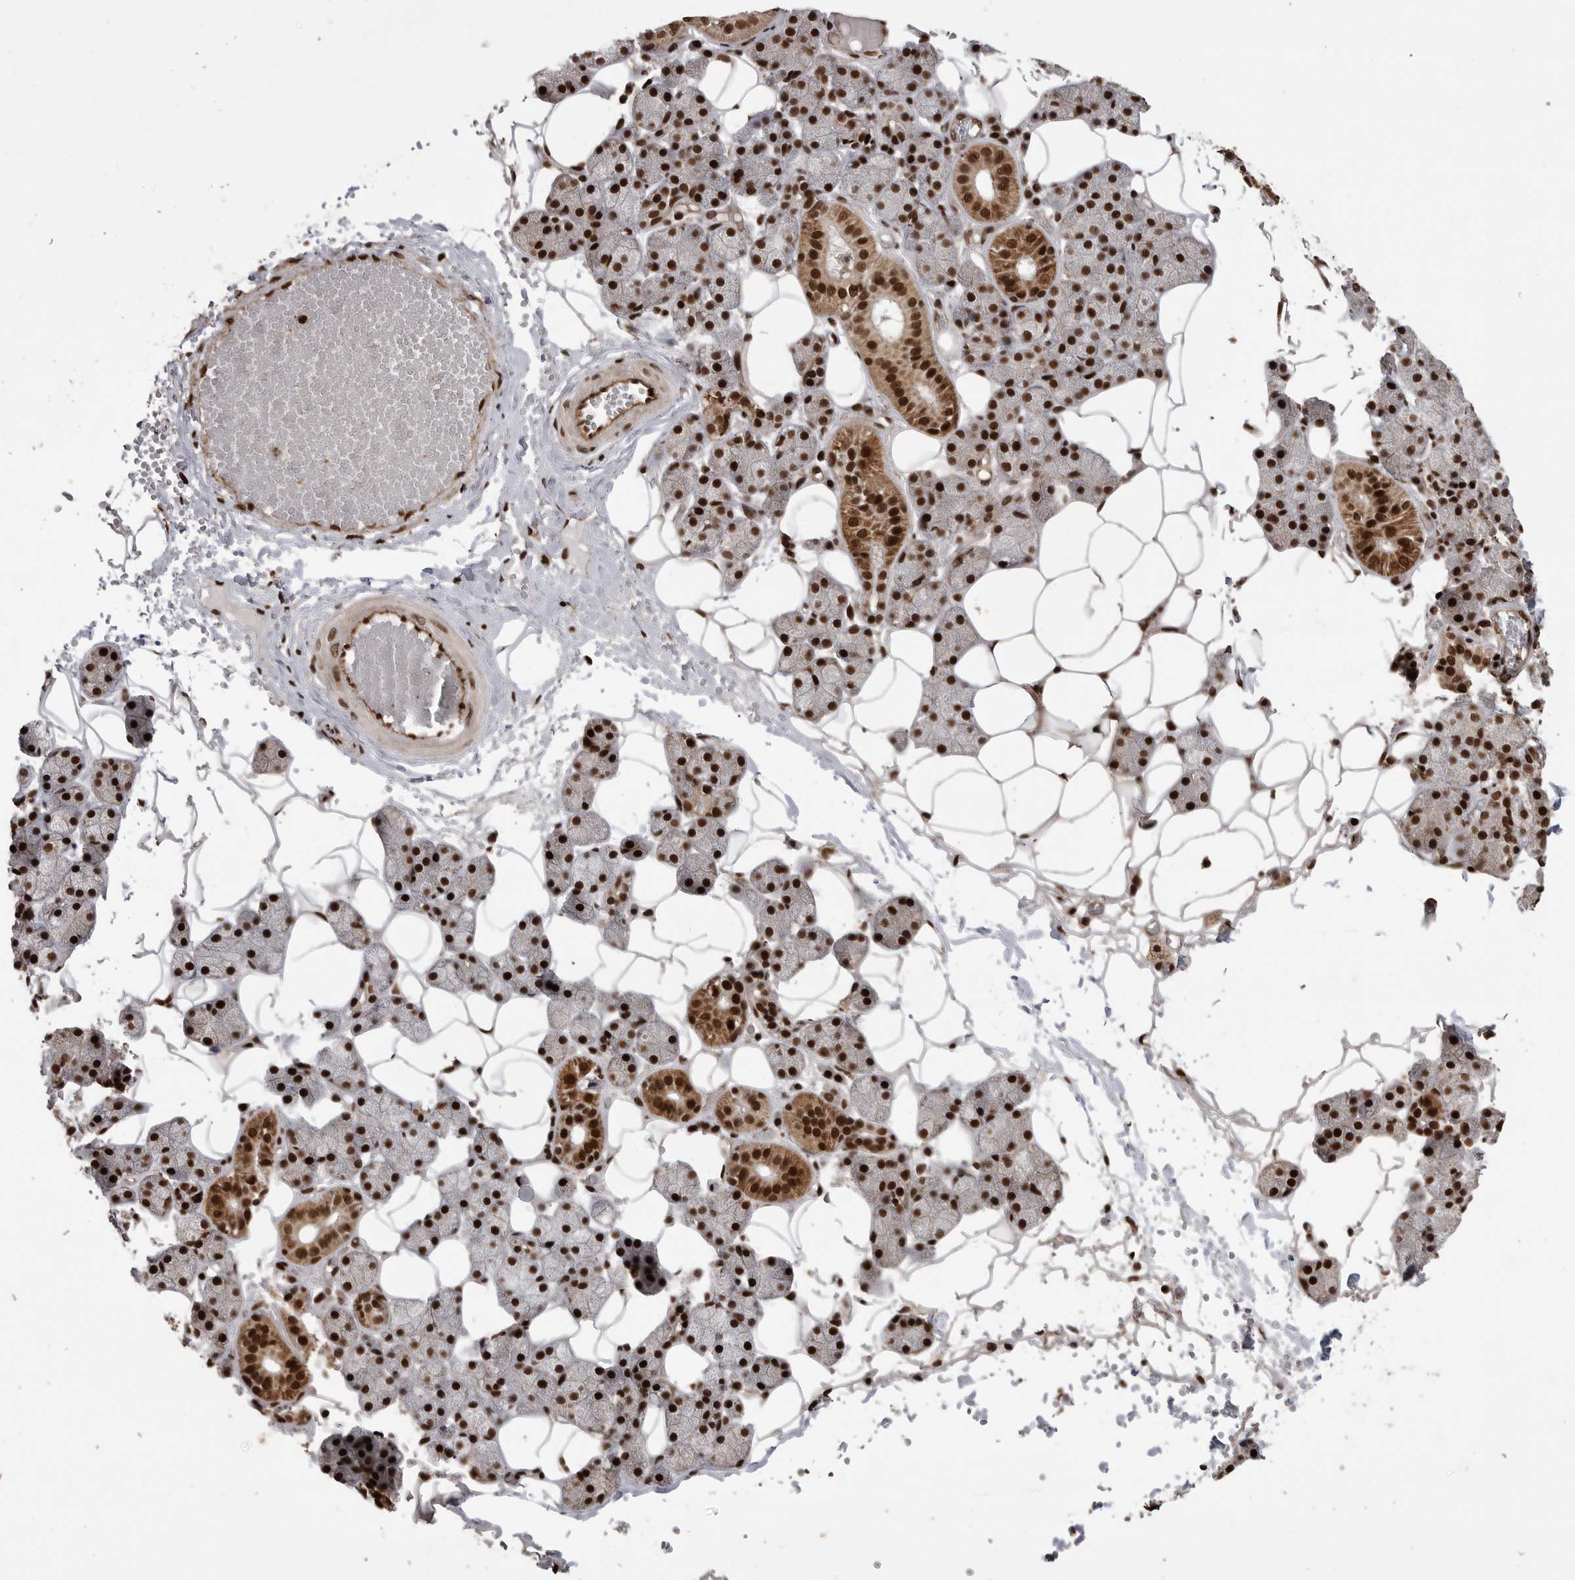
{"staining": {"intensity": "strong", "quantity": ">75%", "location": "cytoplasmic/membranous,nuclear"}, "tissue": "salivary gland", "cell_type": "Glandular cells", "image_type": "normal", "snomed": [{"axis": "morphology", "description": "Normal tissue, NOS"}, {"axis": "topography", "description": "Salivary gland"}], "caption": "The micrograph demonstrates immunohistochemical staining of unremarkable salivary gland. There is strong cytoplasmic/membranous,nuclear positivity is identified in about >75% of glandular cells.", "gene": "PPP1R8", "patient": {"sex": "female", "age": 33}}